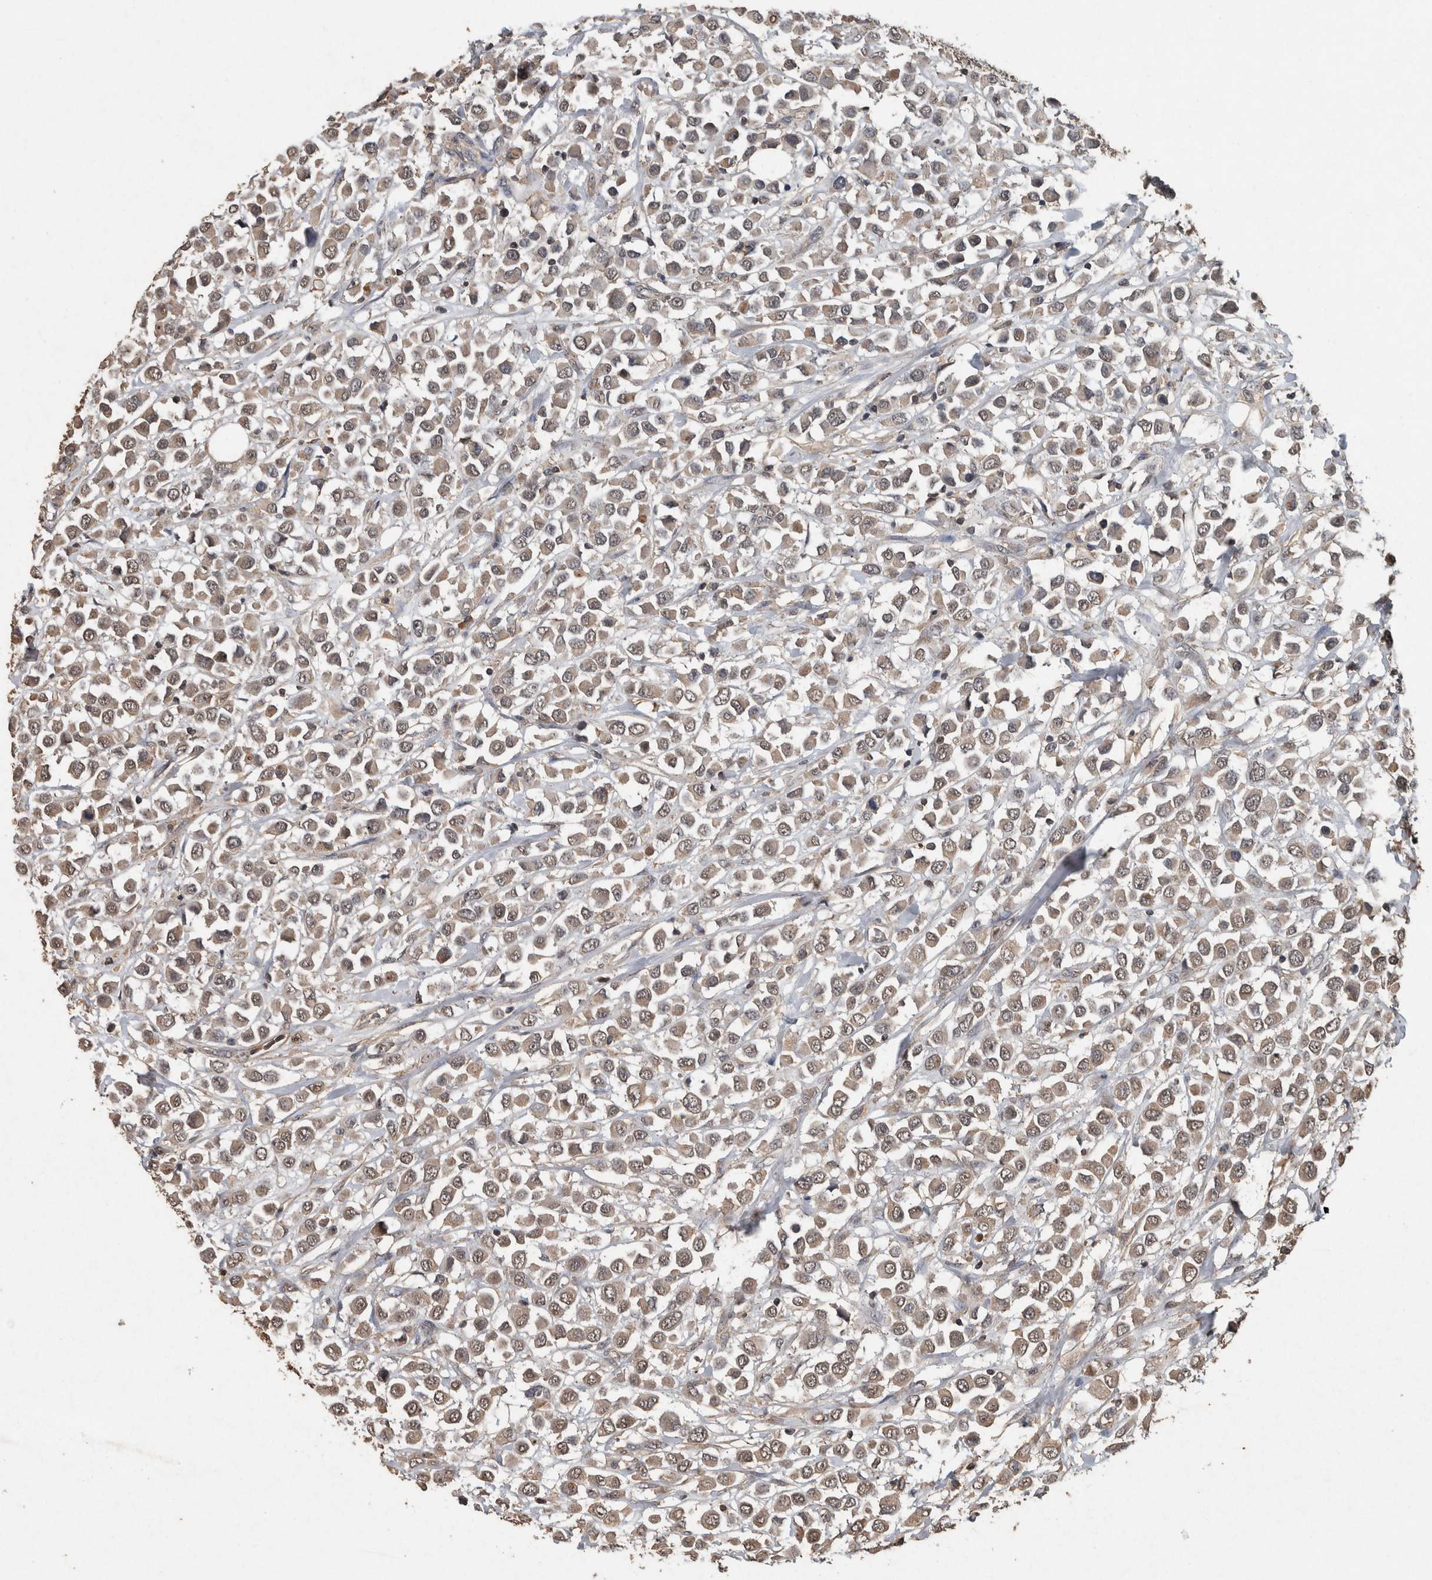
{"staining": {"intensity": "weak", "quantity": ">75%", "location": "cytoplasmic/membranous,nuclear"}, "tissue": "breast cancer", "cell_type": "Tumor cells", "image_type": "cancer", "snomed": [{"axis": "morphology", "description": "Duct carcinoma"}, {"axis": "topography", "description": "Breast"}], "caption": "Tumor cells show weak cytoplasmic/membranous and nuclear expression in approximately >75% of cells in breast cancer (infiltrating ductal carcinoma). (DAB (3,3'-diaminobenzidine) IHC with brightfield microscopy, high magnification).", "gene": "FGFRL1", "patient": {"sex": "female", "age": 61}}